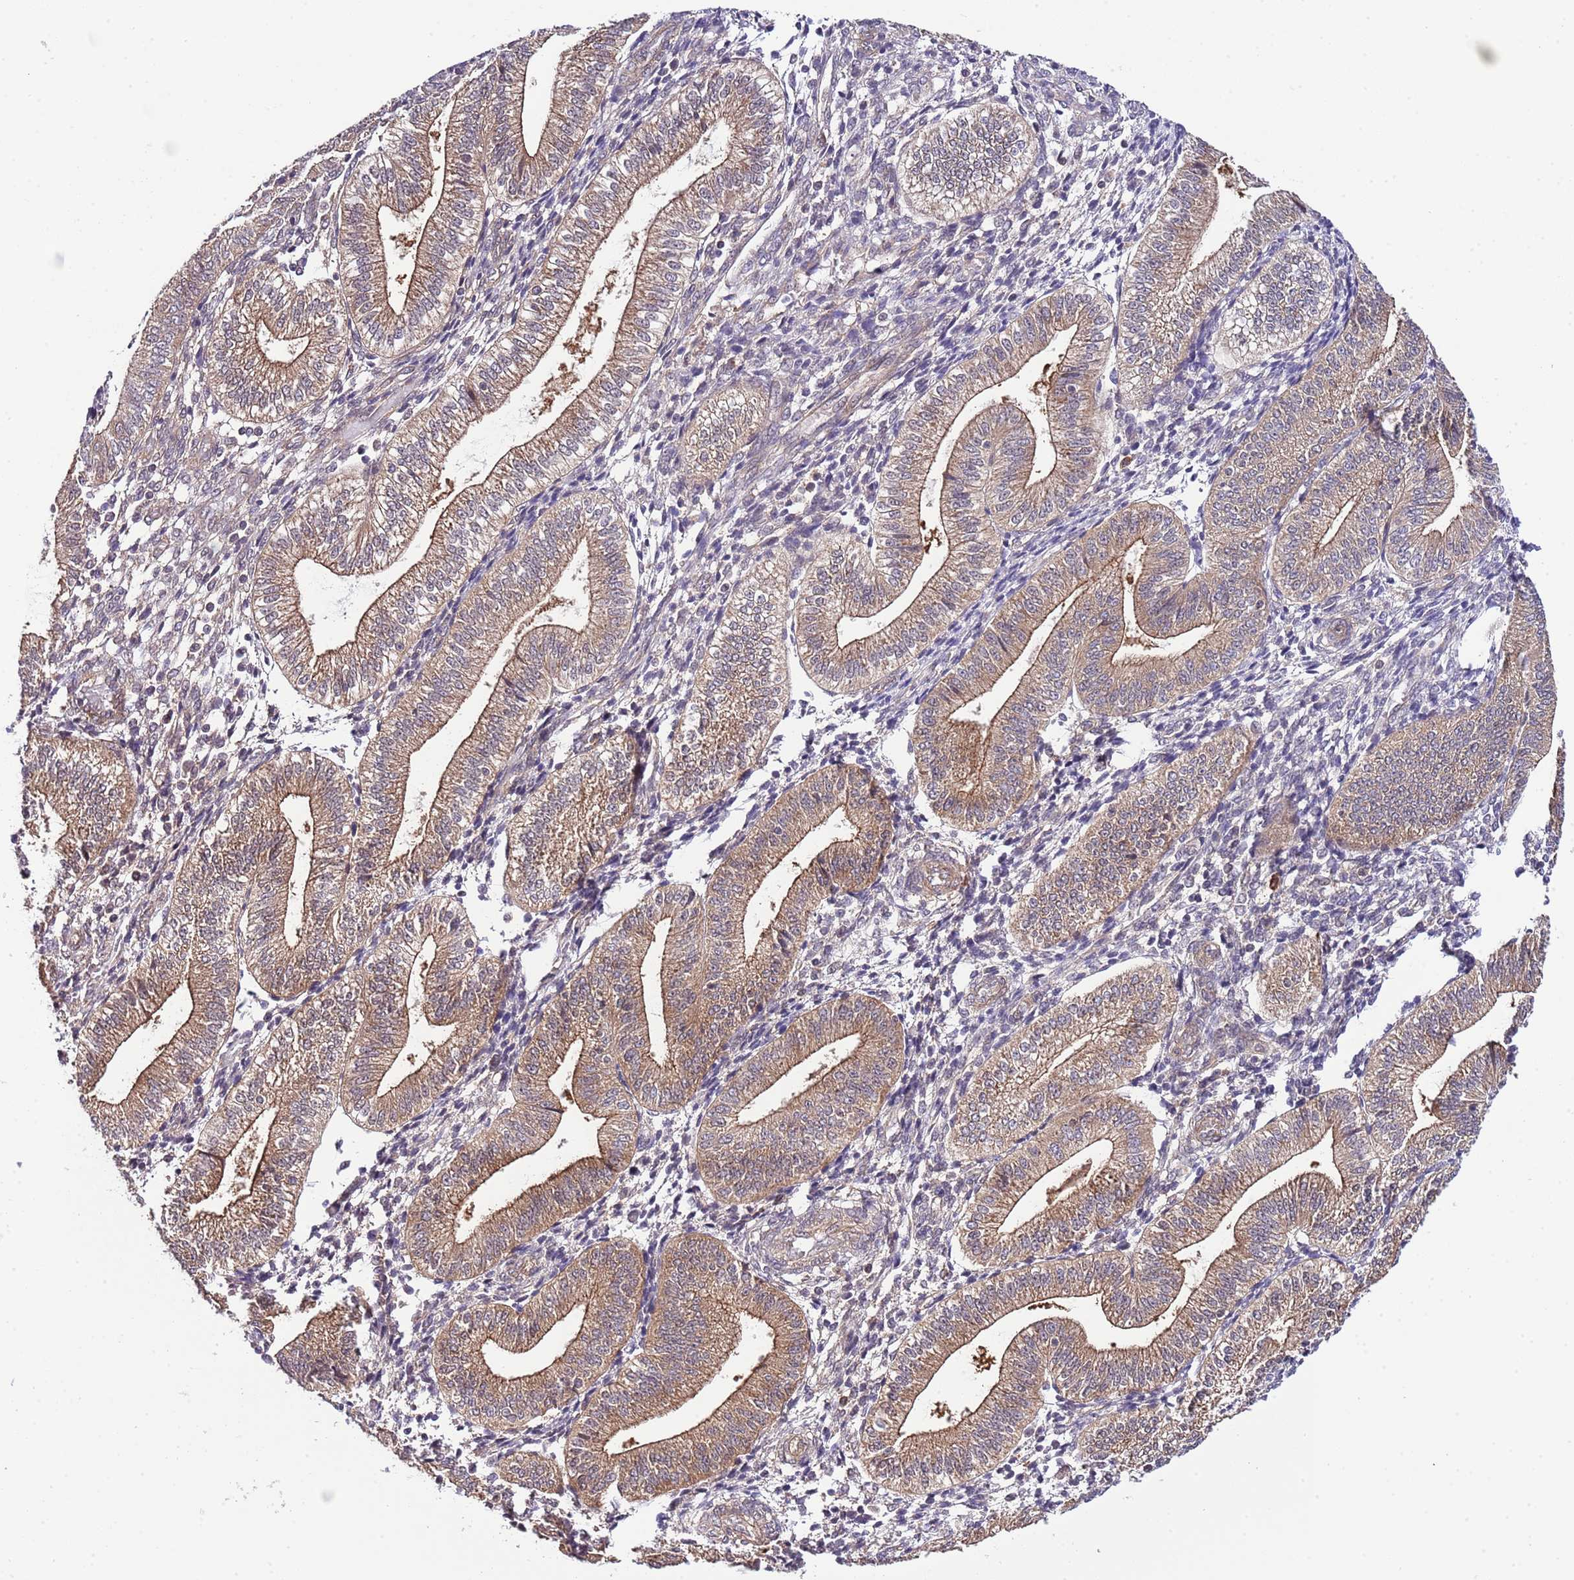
{"staining": {"intensity": "moderate", "quantity": "<25%", "location": "cytoplasmic/membranous"}, "tissue": "endometrium", "cell_type": "Cells in endometrial stroma", "image_type": "normal", "snomed": [{"axis": "morphology", "description": "Normal tissue, NOS"}, {"axis": "topography", "description": "Endometrium"}], "caption": "Immunohistochemistry of normal human endometrium reveals low levels of moderate cytoplasmic/membranous staining in approximately <25% of cells in endometrial stroma.", "gene": "DONSON", "patient": {"sex": "female", "age": 34}}